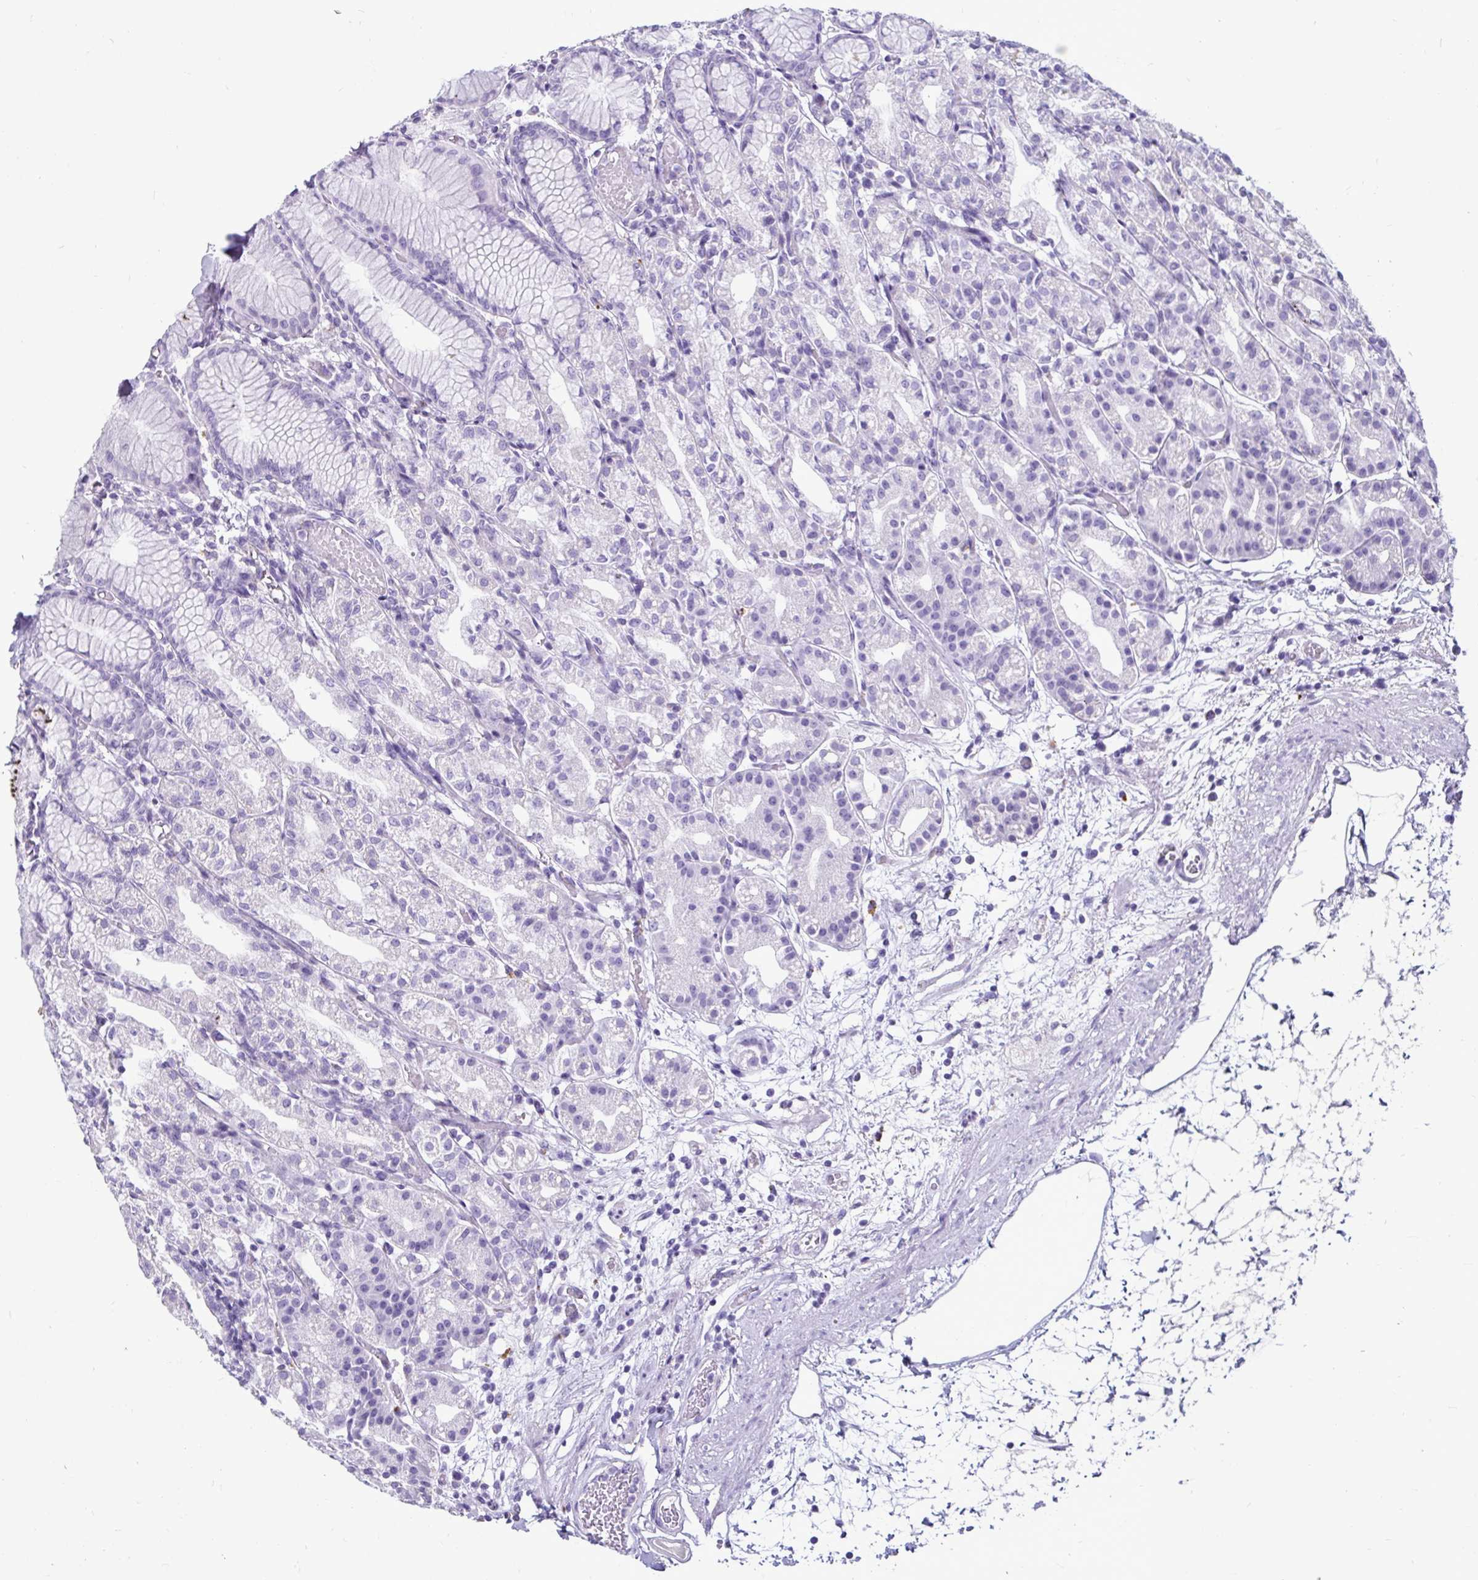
{"staining": {"intensity": "negative", "quantity": "none", "location": "none"}, "tissue": "stomach", "cell_type": "Glandular cells", "image_type": "normal", "snomed": [{"axis": "morphology", "description": "Normal tissue, NOS"}, {"axis": "topography", "description": "Stomach"}], "caption": "High magnification brightfield microscopy of benign stomach stained with DAB (brown) and counterstained with hematoxylin (blue): glandular cells show no significant positivity.", "gene": "CTSZ", "patient": {"sex": "female", "age": 57}}